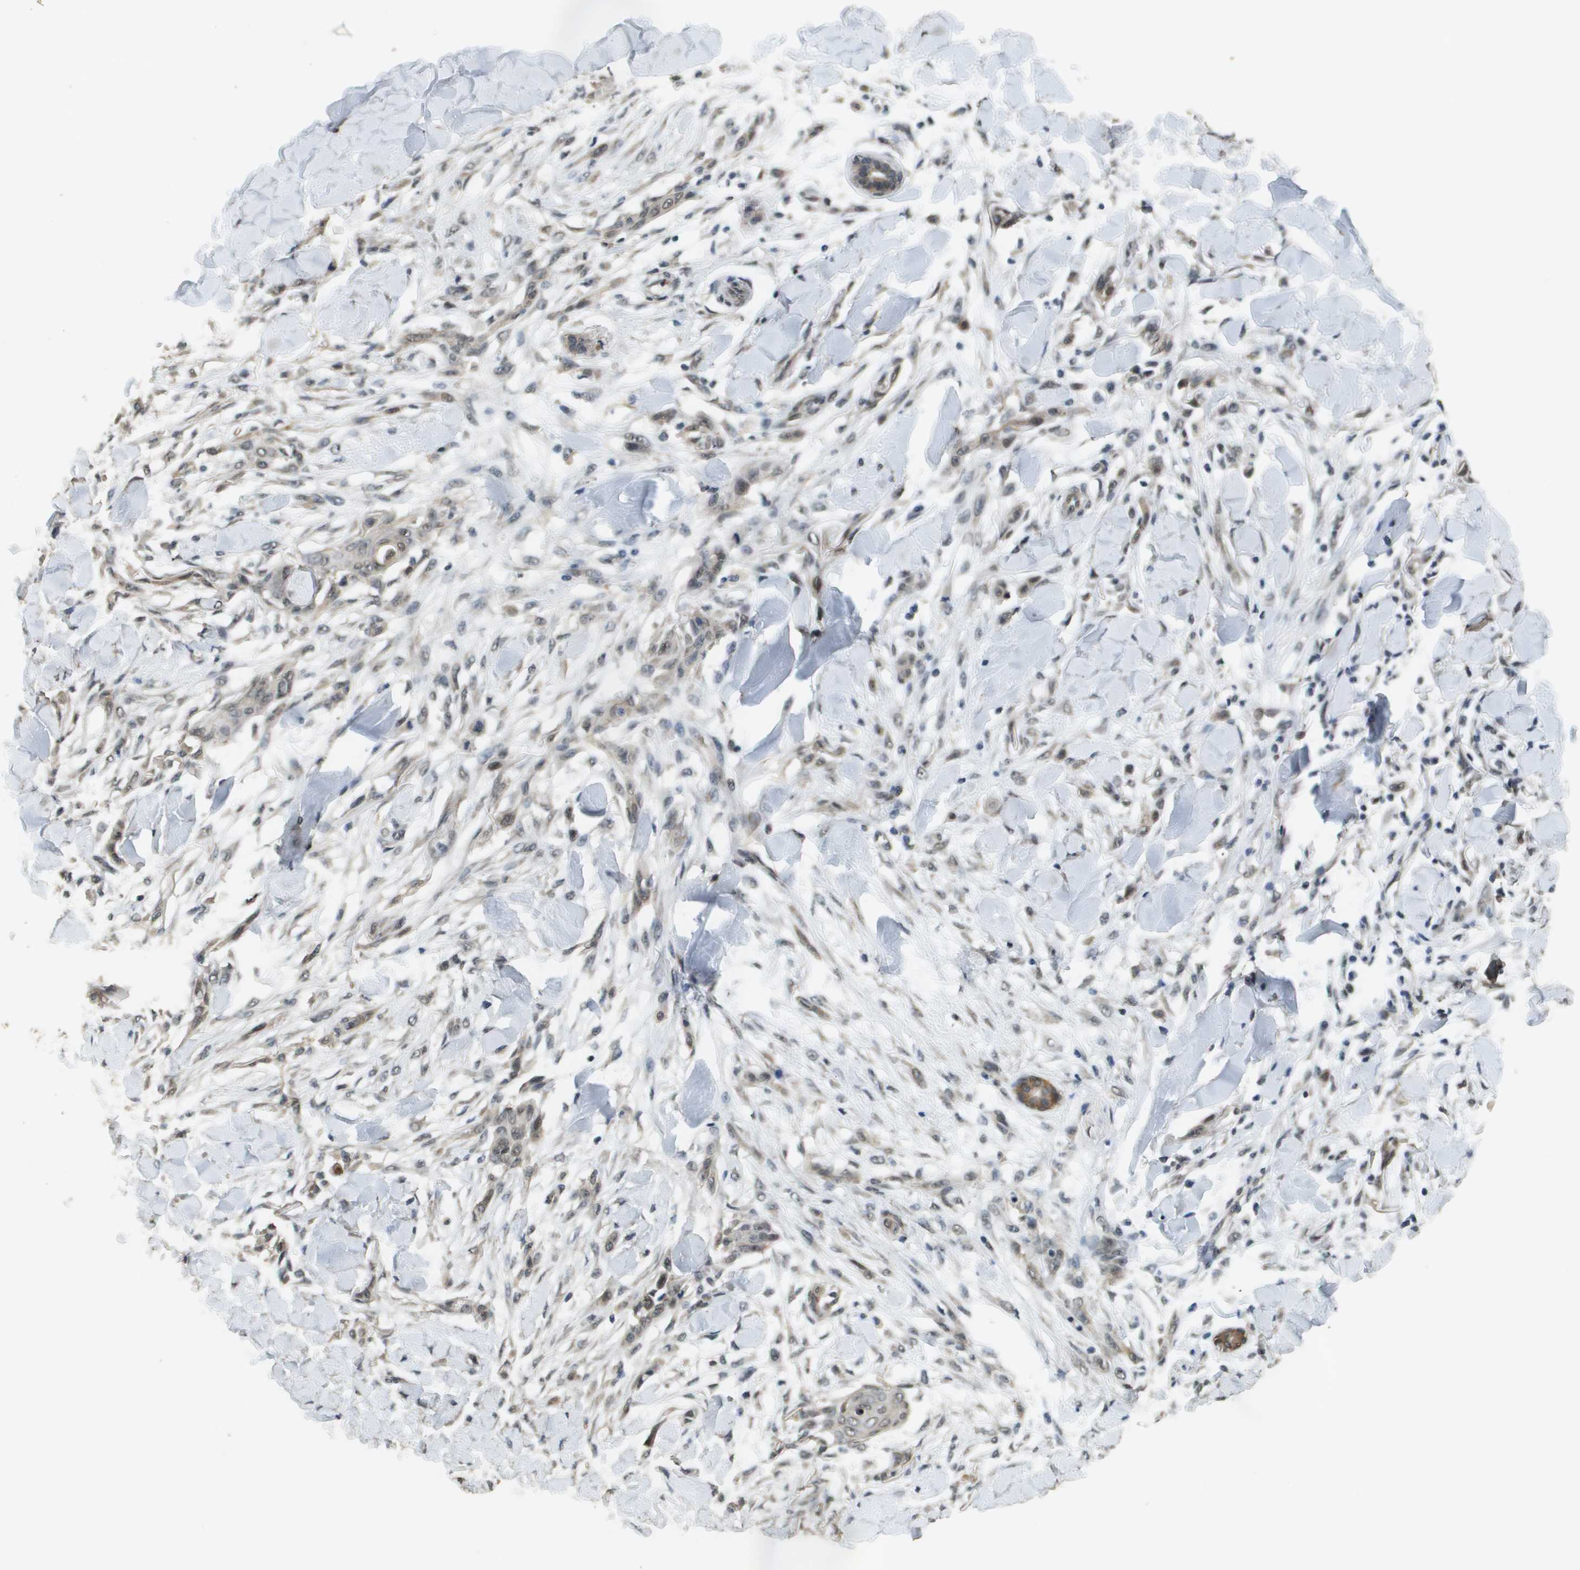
{"staining": {"intensity": "weak", "quantity": "<25%", "location": "nuclear"}, "tissue": "skin cancer", "cell_type": "Tumor cells", "image_type": "cancer", "snomed": [{"axis": "morphology", "description": "Normal tissue, NOS"}, {"axis": "morphology", "description": "Squamous cell carcinoma, NOS"}, {"axis": "topography", "description": "Skin"}], "caption": "Immunohistochemistry (IHC) image of human skin cancer (squamous cell carcinoma) stained for a protein (brown), which displays no positivity in tumor cells.", "gene": "FANCC", "patient": {"sex": "female", "age": 59}}